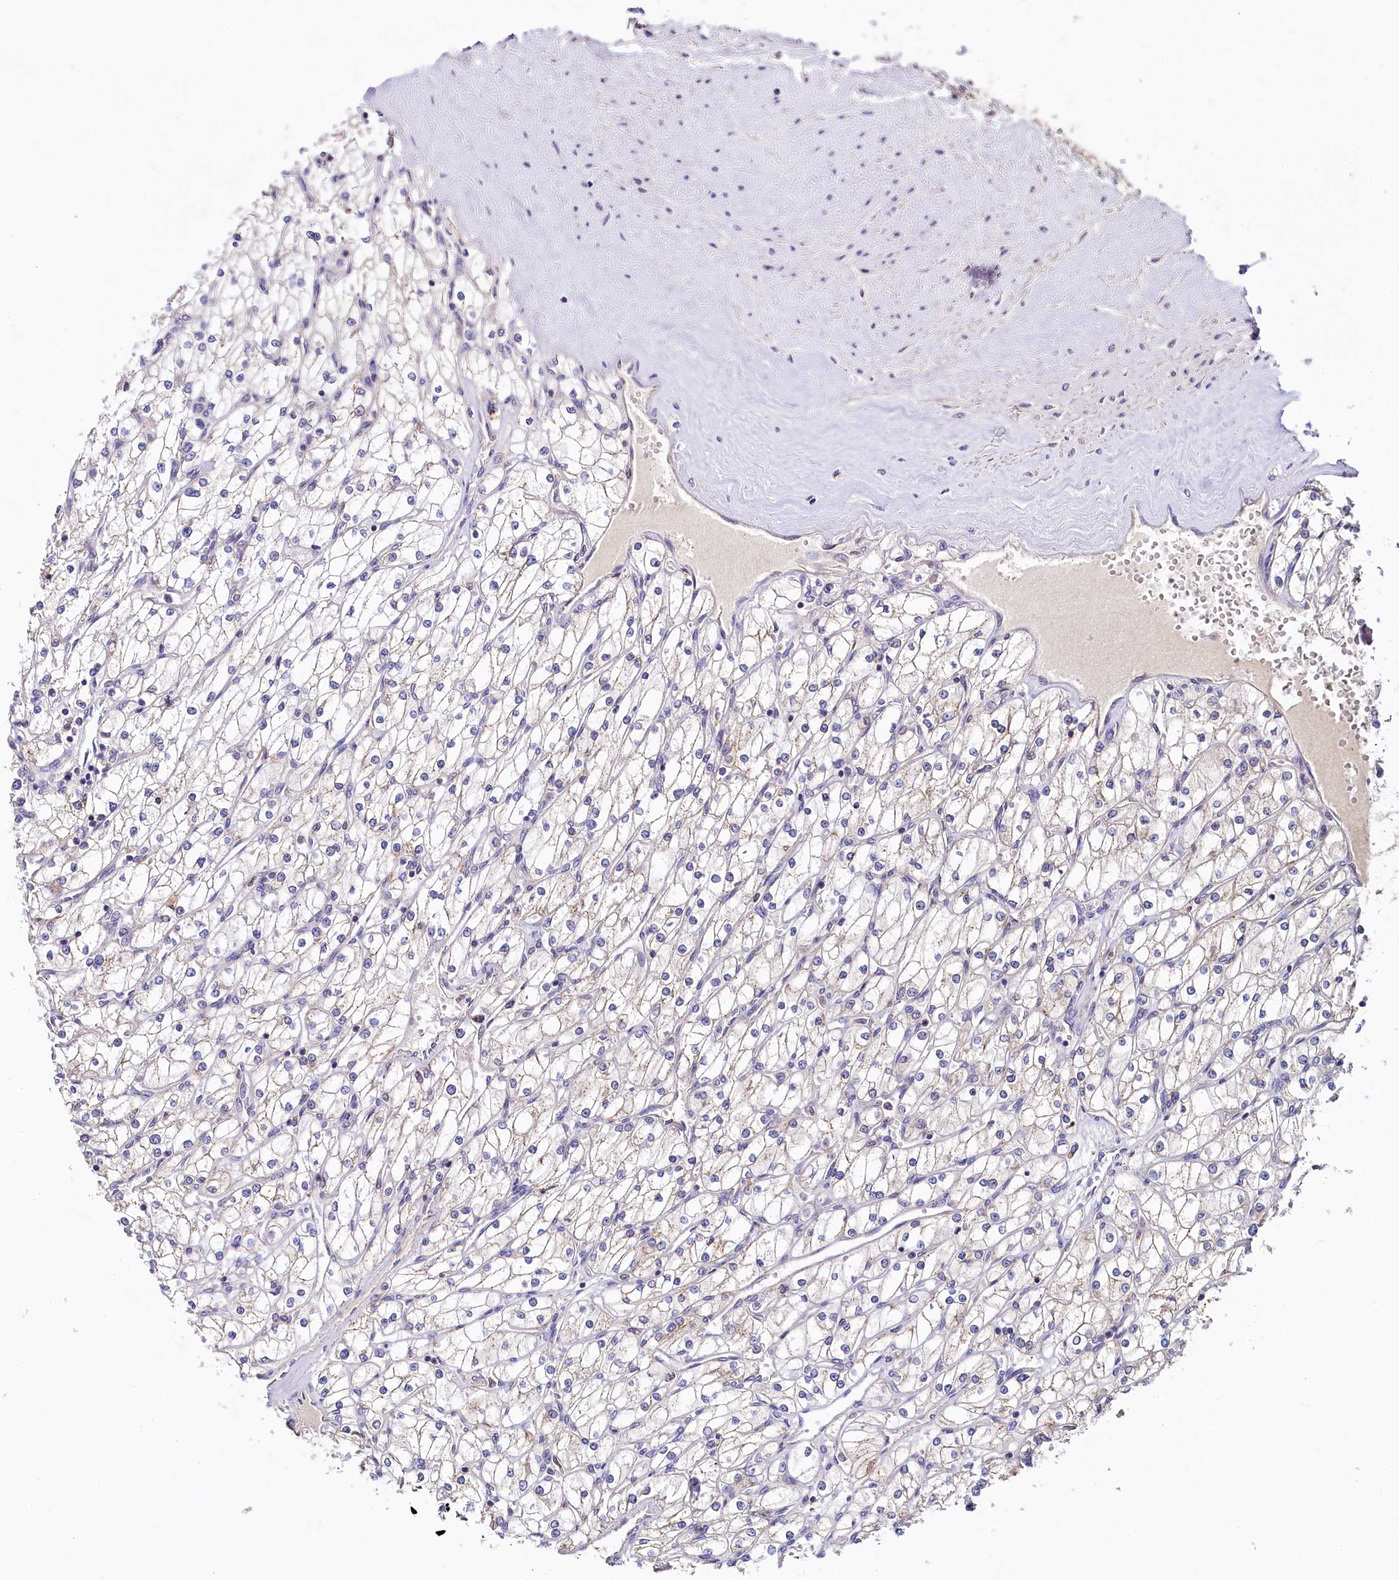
{"staining": {"intensity": "weak", "quantity": "<25%", "location": "cytoplasmic/membranous"}, "tissue": "renal cancer", "cell_type": "Tumor cells", "image_type": "cancer", "snomed": [{"axis": "morphology", "description": "Adenocarcinoma, NOS"}, {"axis": "topography", "description": "Kidney"}], "caption": "Renal cancer (adenocarcinoma) was stained to show a protein in brown. There is no significant positivity in tumor cells. Nuclei are stained in blue.", "gene": "SPINK9", "patient": {"sex": "male", "age": 80}}